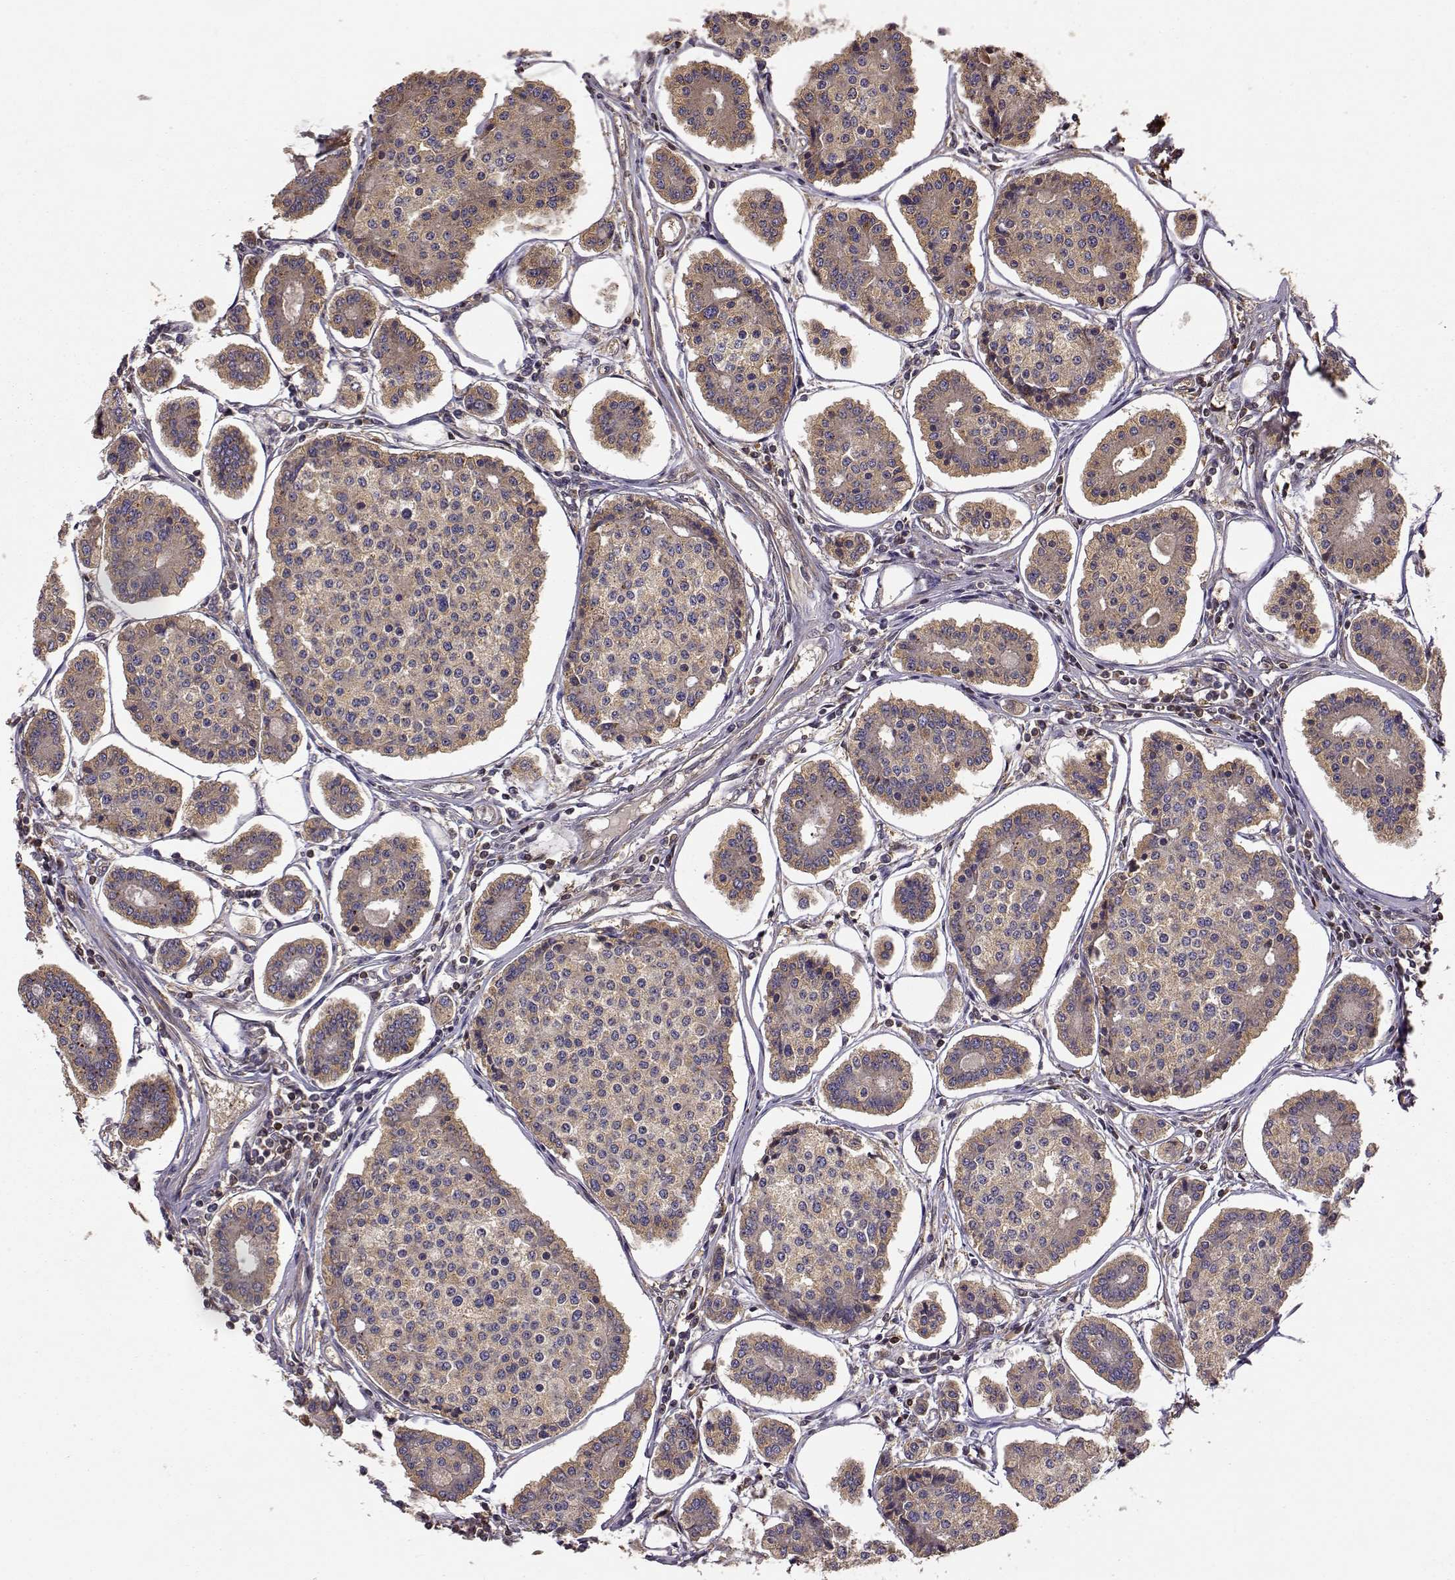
{"staining": {"intensity": "weak", "quantity": ">75%", "location": "cytoplasmic/membranous"}, "tissue": "carcinoid", "cell_type": "Tumor cells", "image_type": "cancer", "snomed": [{"axis": "morphology", "description": "Carcinoid, malignant, NOS"}, {"axis": "topography", "description": "Small intestine"}], "caption": "Malignant carcinoid stained with a protein marker demonstrates weak staining in tumor cells.", "gene": "CRIM1", "patient": {"sex": "female", "age": 65}}